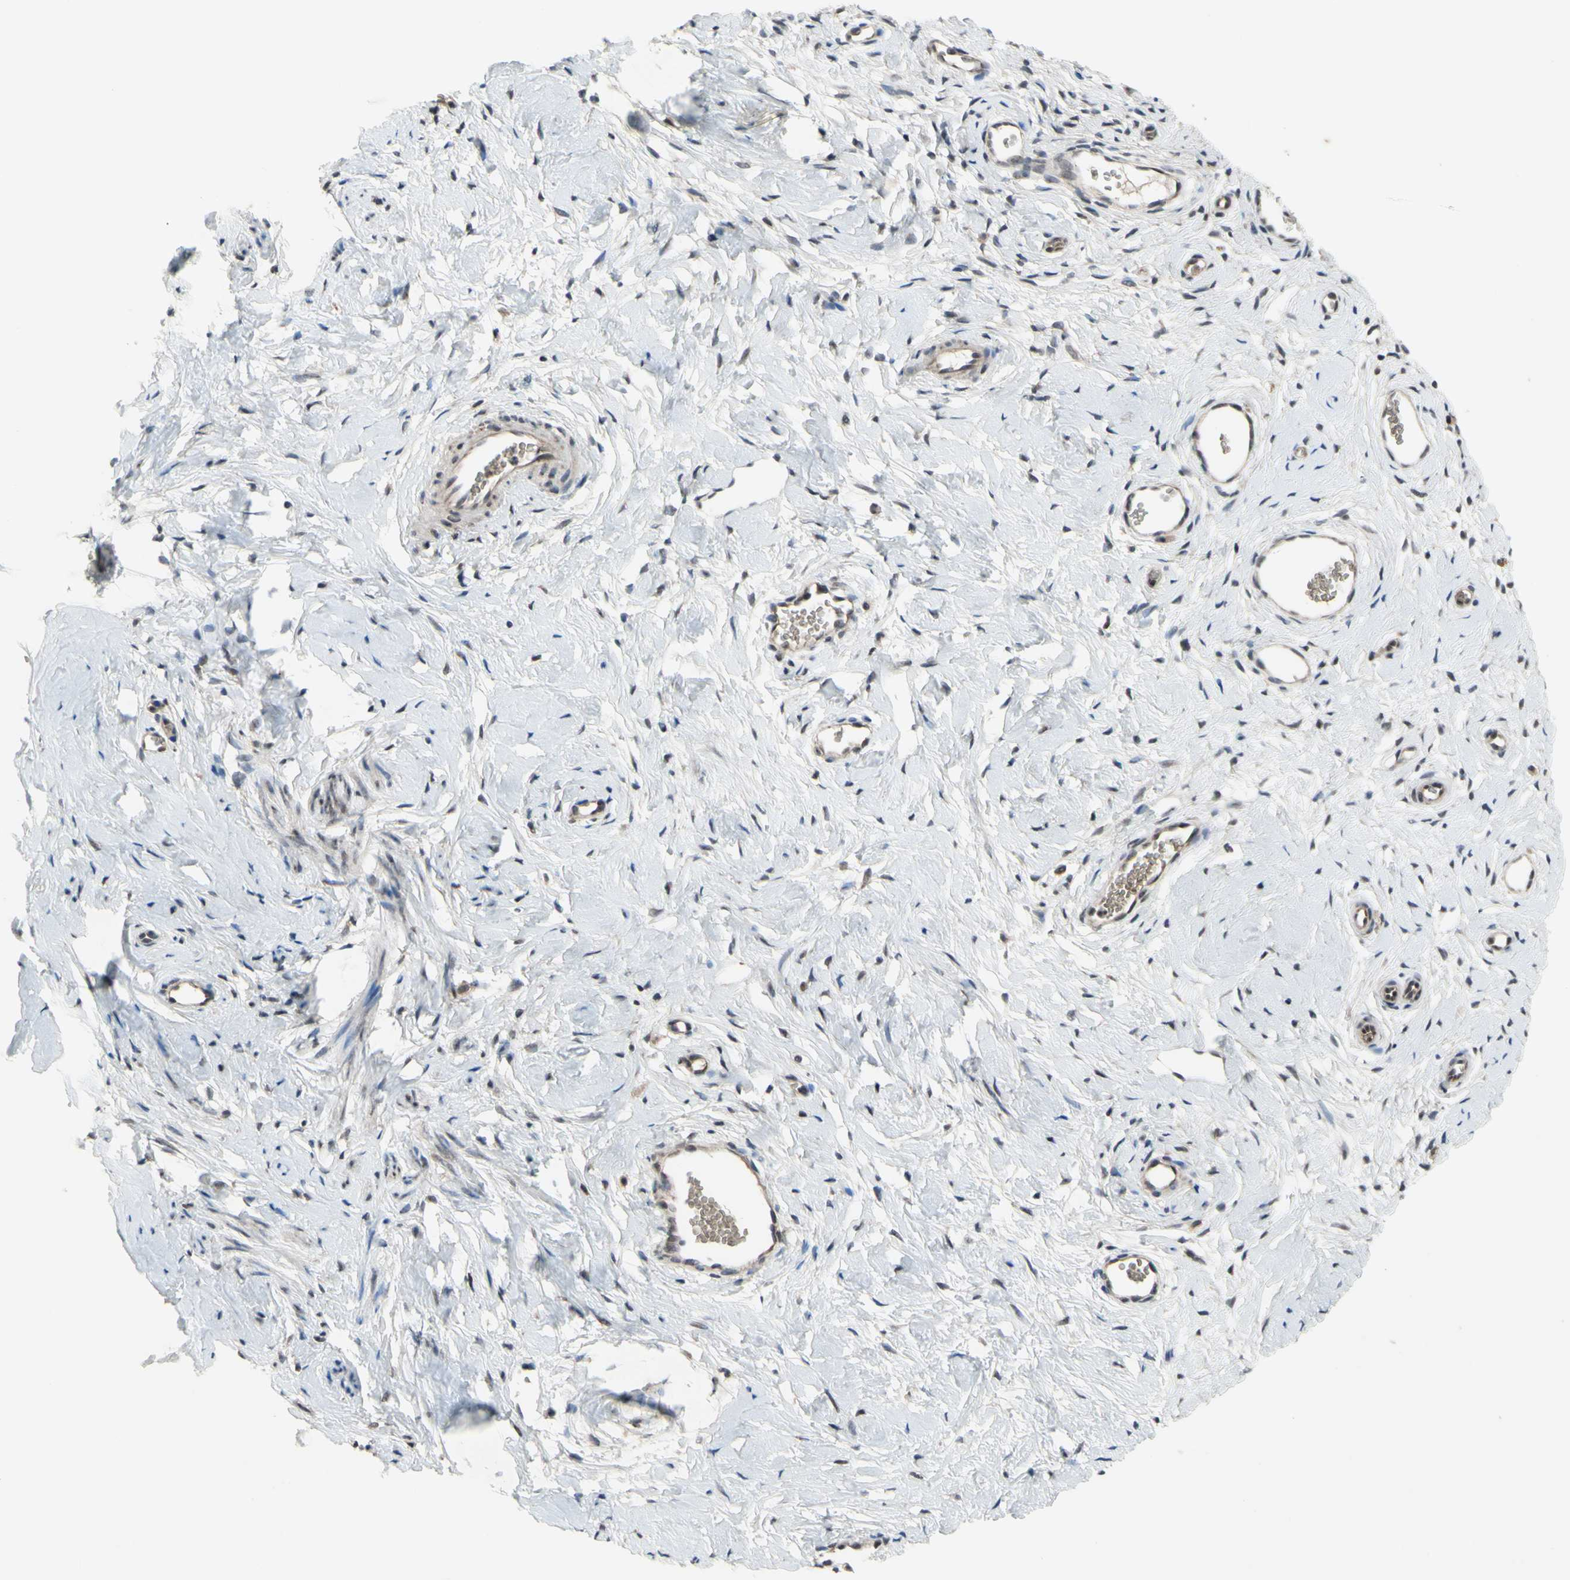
{"staining": {"intensity": "negative", "quantity": "none", "location": "none"}, "tissue": "cervix", "cell_type": "Glandular cells", "image_type": "normal", "snomed": [{"axis": "morphology", "description": "Normal tissue, NOS"}, {"axis": "topography", "description": "Cervix"}], "caption": "The image reveals no significant staining in glandular cells of cervix. Nuclei are stained in blue.", "gene": "TRDMT1", "patient": {"sex": "female", "age": 65}}